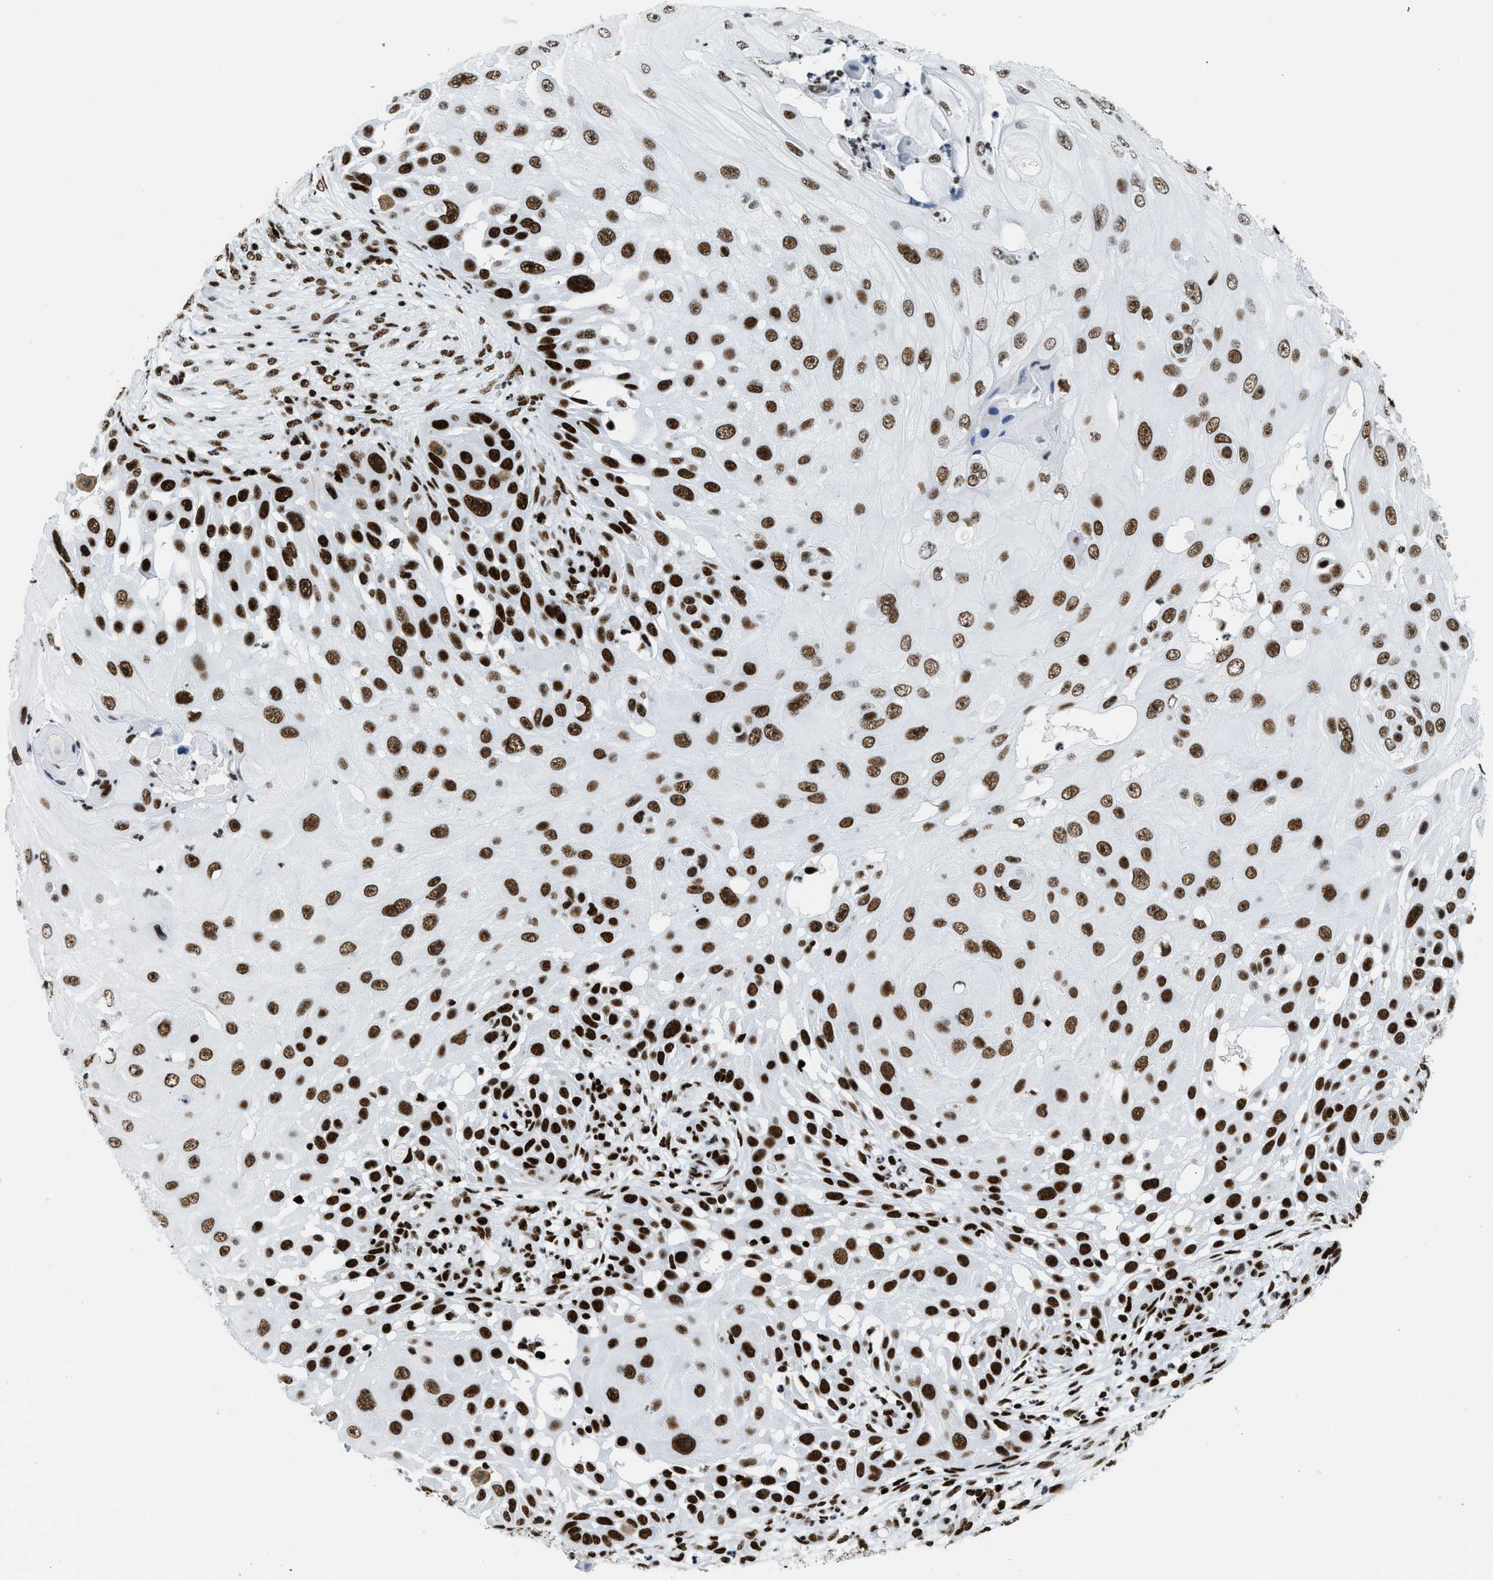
{"staining": {"intensity": "strong", "quantity": ">75%", "location": "nuclear"}, "tissue": "skin cancer", "cell_type": "Tumor cells", "image_type": "cancer", "snomed": [{"axis": "morphology", "description": "Squamous cell carcinoma, NOS"}, {"axis": "topography", "description": "Skin"}], "caption": "Skin cancer (squamous cell carcinoma) stained with a brown dye reveals strong nuclear positive positivity in about >75% of tumor cells.", "gene": "PIF1", "patient": {"sex": "female", "age": 44}}